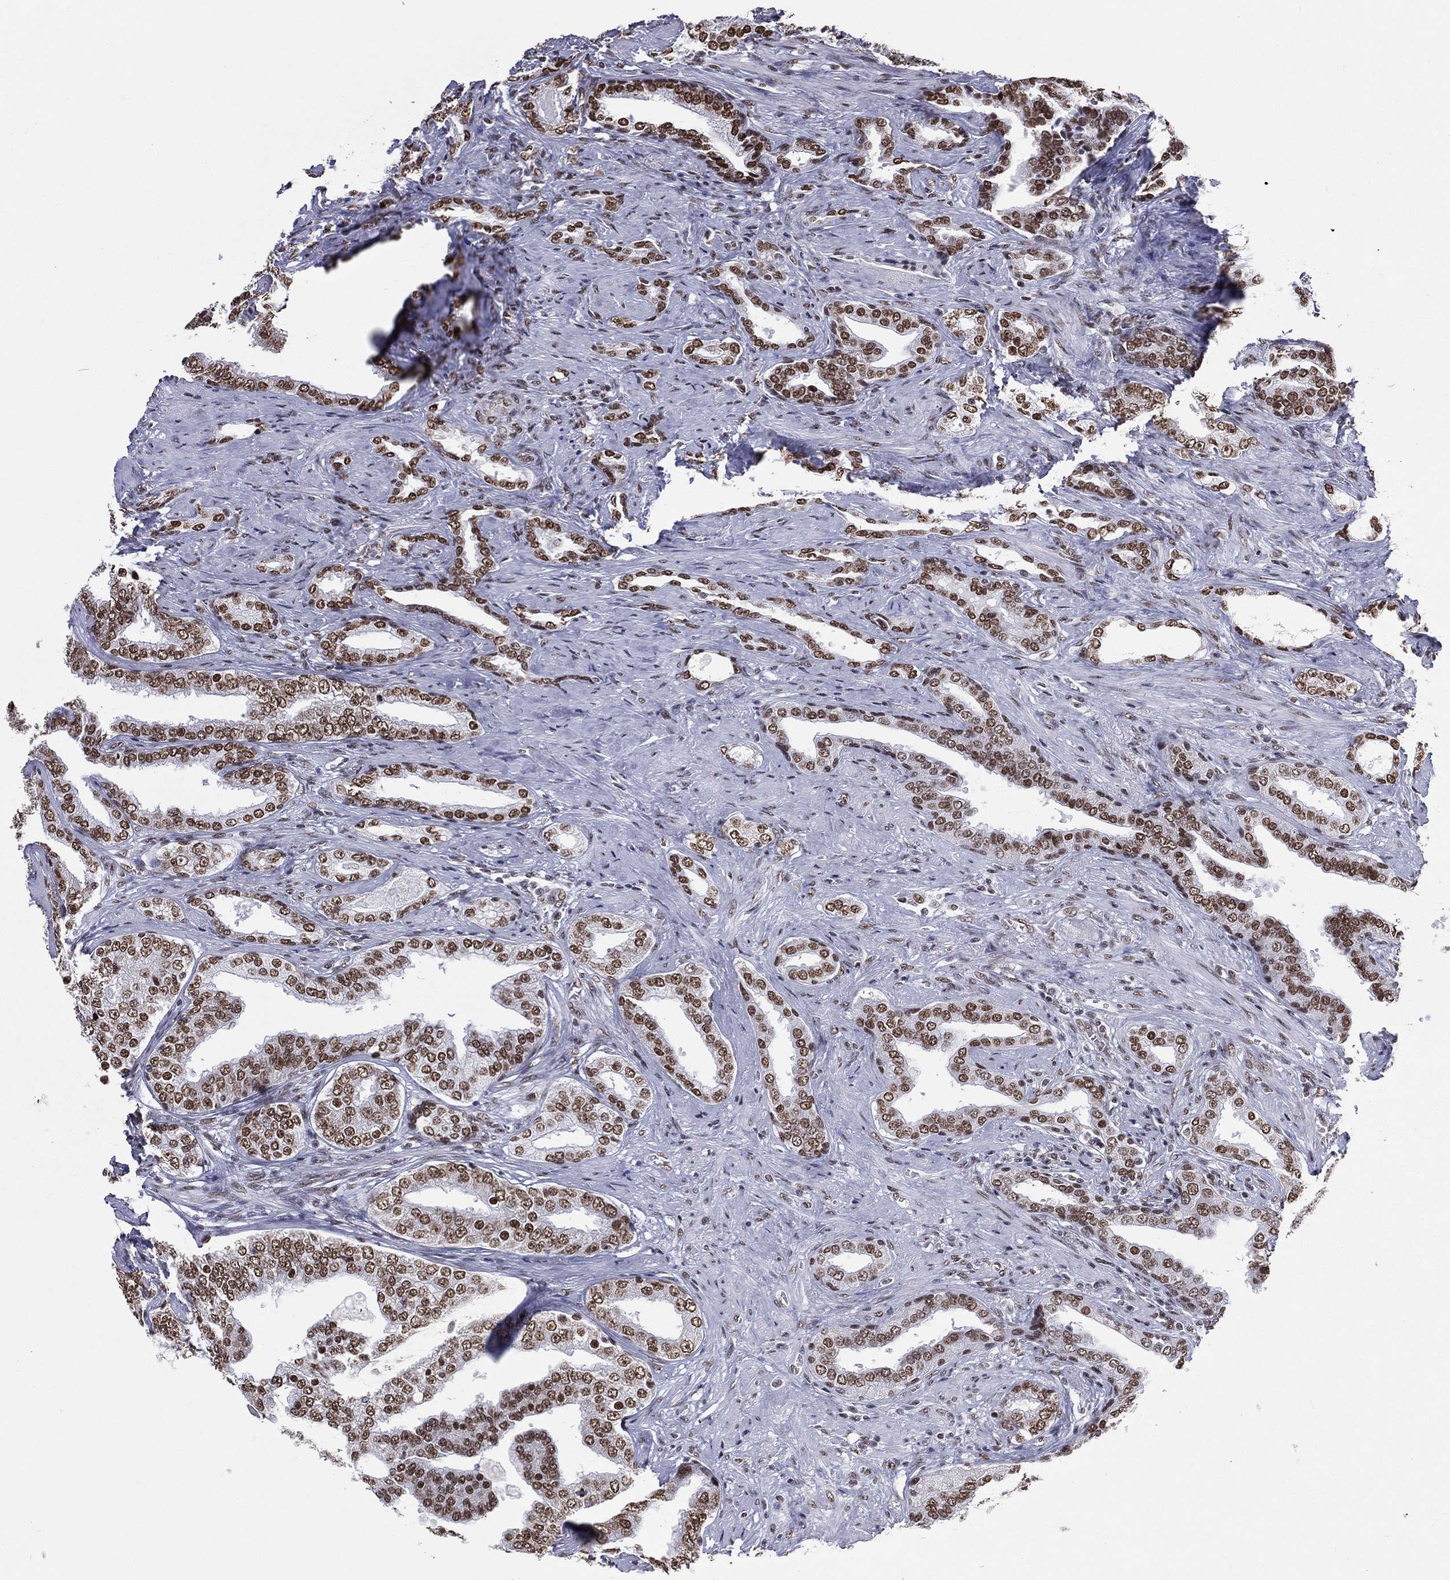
{"staining": {"intensity": "strong", "quantity": ">75%", "location": "nuclear"}, "tissue": "prostate cancer", "cell_type": "Tumor cells", "image_type": "cancer", "snomed": [{"axis": "morphology", "description": "Adenocarcinoma, Low grade"}, {"axis": "topography", "description": "Prostate and seminal vesicle, NOS"}], "caption": "Prostate cancer stained with a protein marker shows strong staining in tumor cells.", "gene": "ZNF7", "patient": {"sex": "male", "age": 61}}